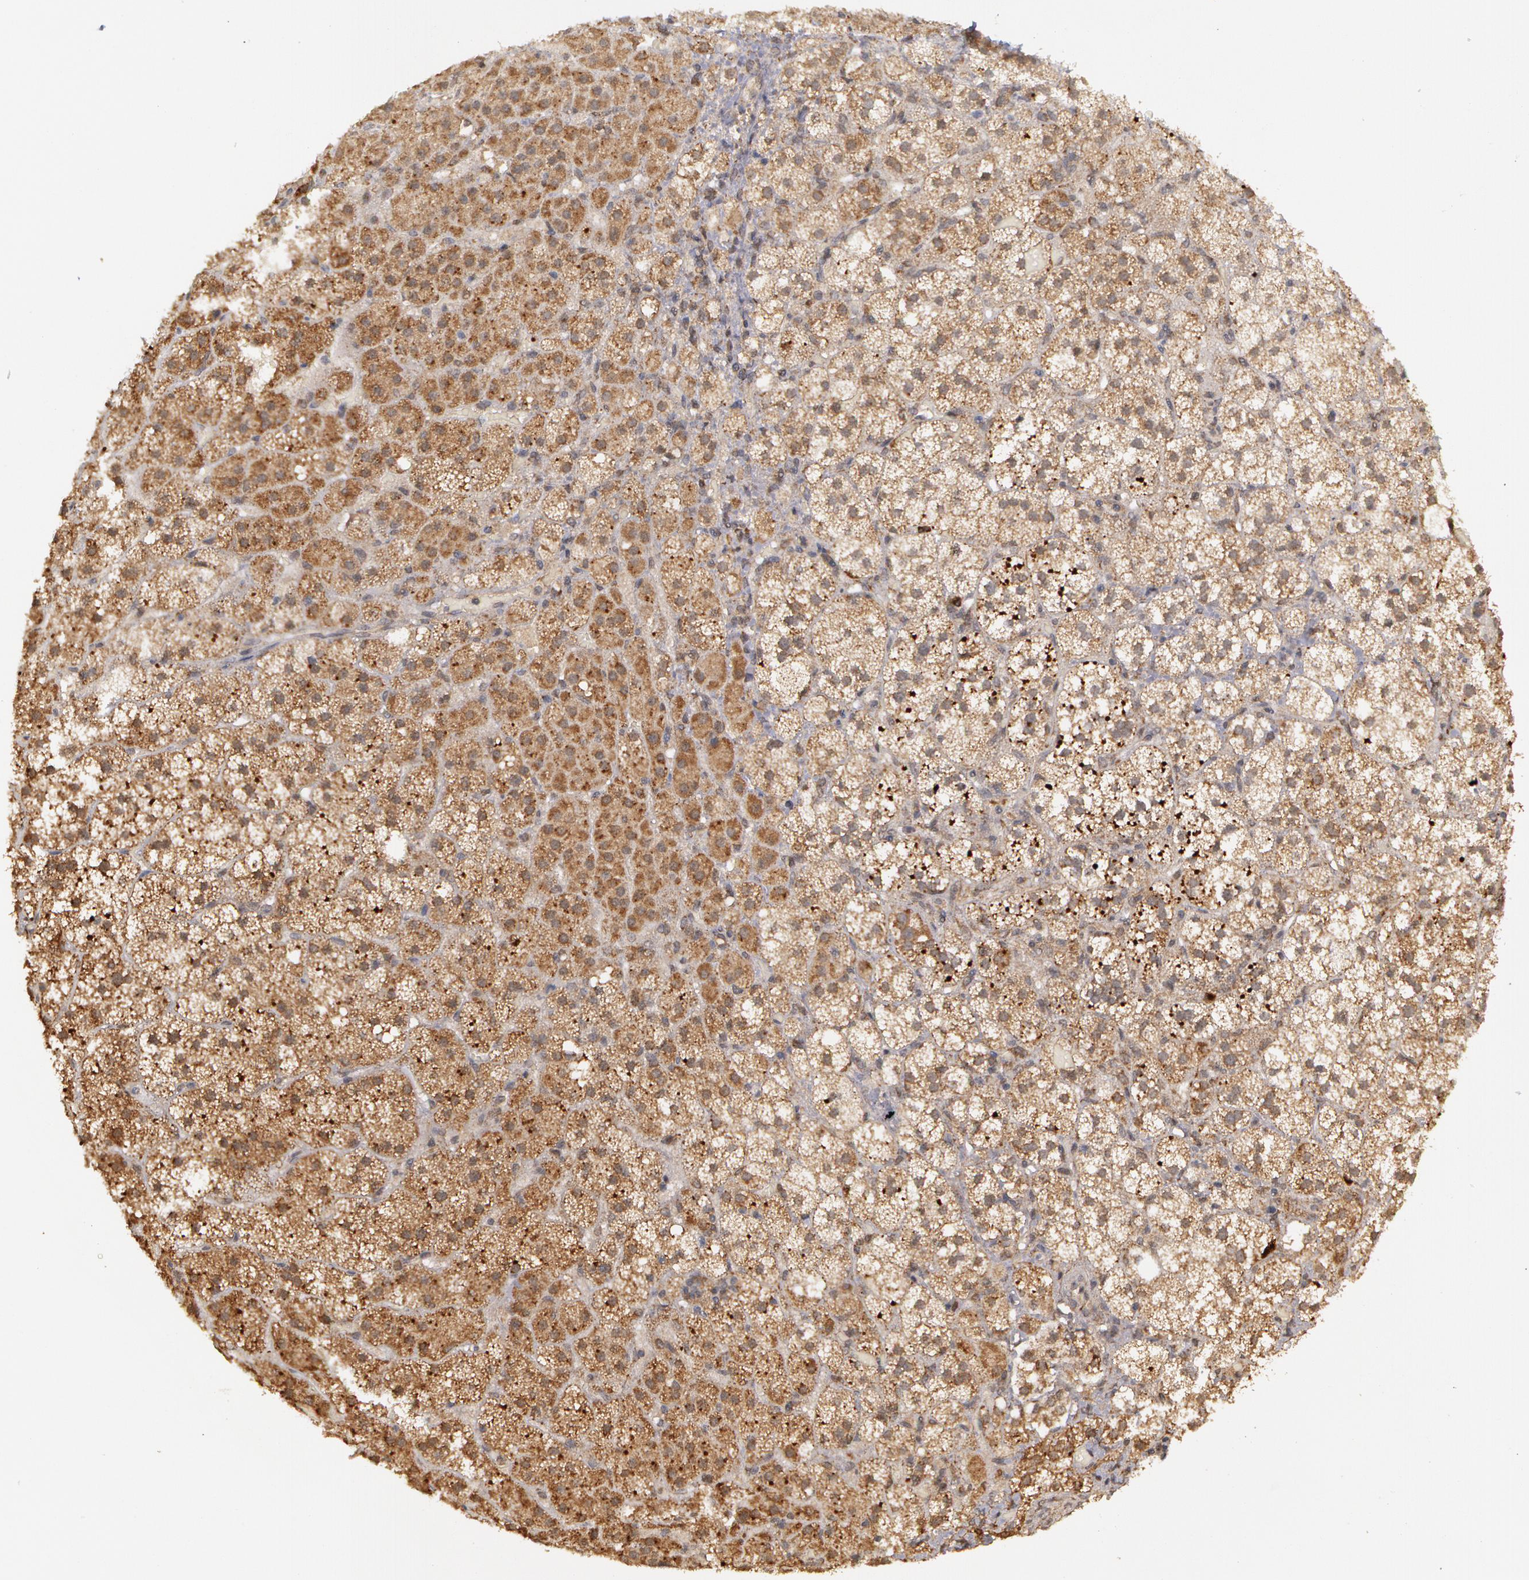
{"staining": {"intensity": "strong", "quantity": ">75%", "location": "cytoplasmic/membranous"}, "tissue": "adrenal gland", "cell_type": "Glandular cells", "image_type": "normal", "snomed": [{"axis": "morphology", "description": "Normal tissue, NOS"}, {"axis": "topography", "description": "Adrenal gland"}], "caption": "Glandular cells demonstrate high levels of strong cytoplasmic/membranous positivity in about >75% of cells in unremarkable adrenal gland.", "gene": "GLIS1", "patient": {"sex": "male", "age": 53}}